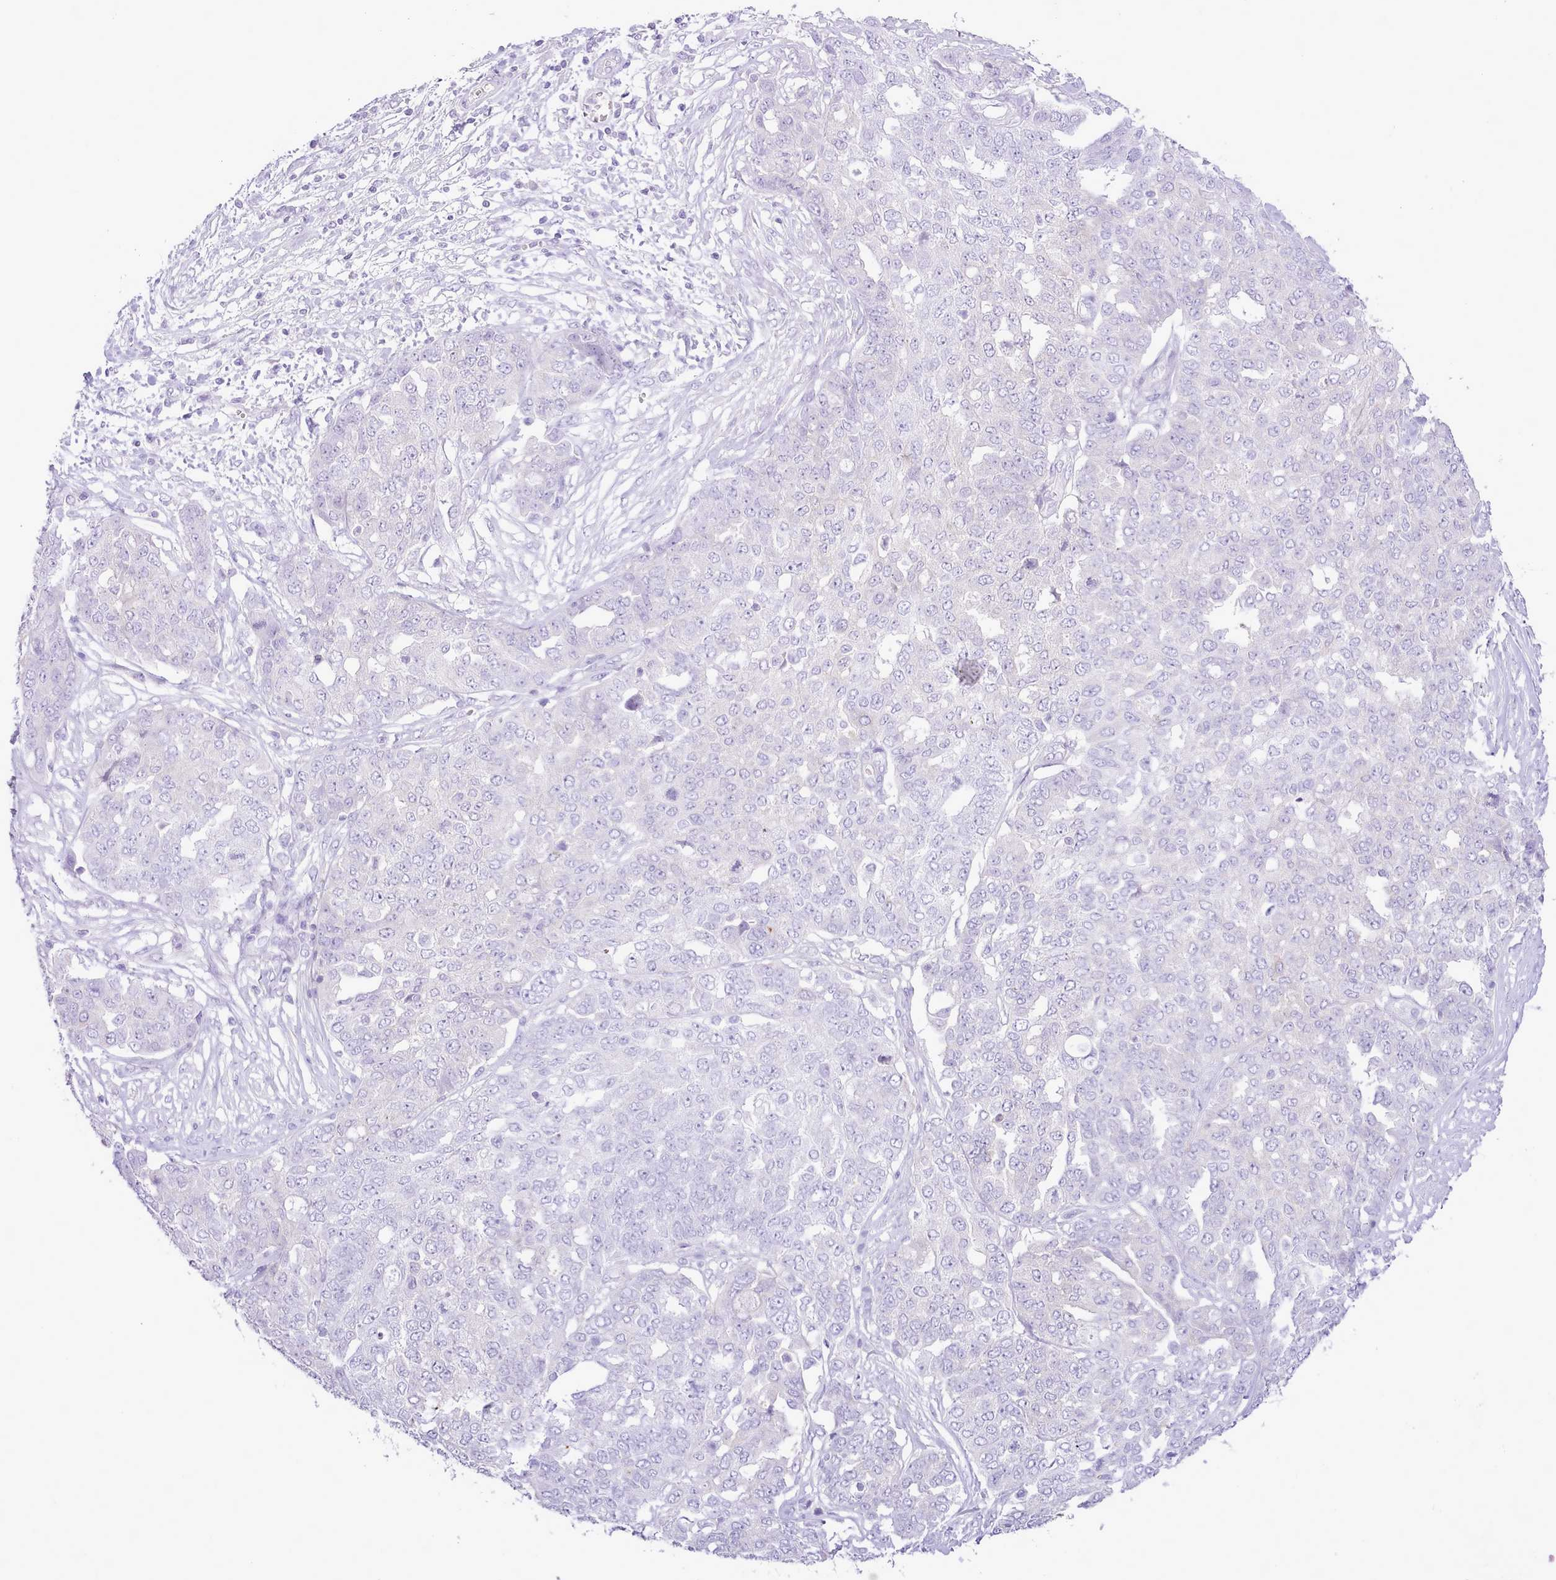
{"staining": {"intensity": "negative", "quantity": "none", "location": "none"}, "tissue": "ovarian cancer", "cell_type": "Tumor cells", "image_type": "cancer", "snomed": [{"axis": "morphology", "description": "Cystadenocarcinoma, serous, NOS"}, {"axis": "topography", "description": "Soft tissue"}, {"axis": "topography", "description": "Ovary"}], "caption": "An image of ovarian cancer (serous cystadenocarcinoma) stained for a protein shows no brown staining in tumor cells.", "gene": "MDFI", "patient": {"sex": "female", "age": 57}}